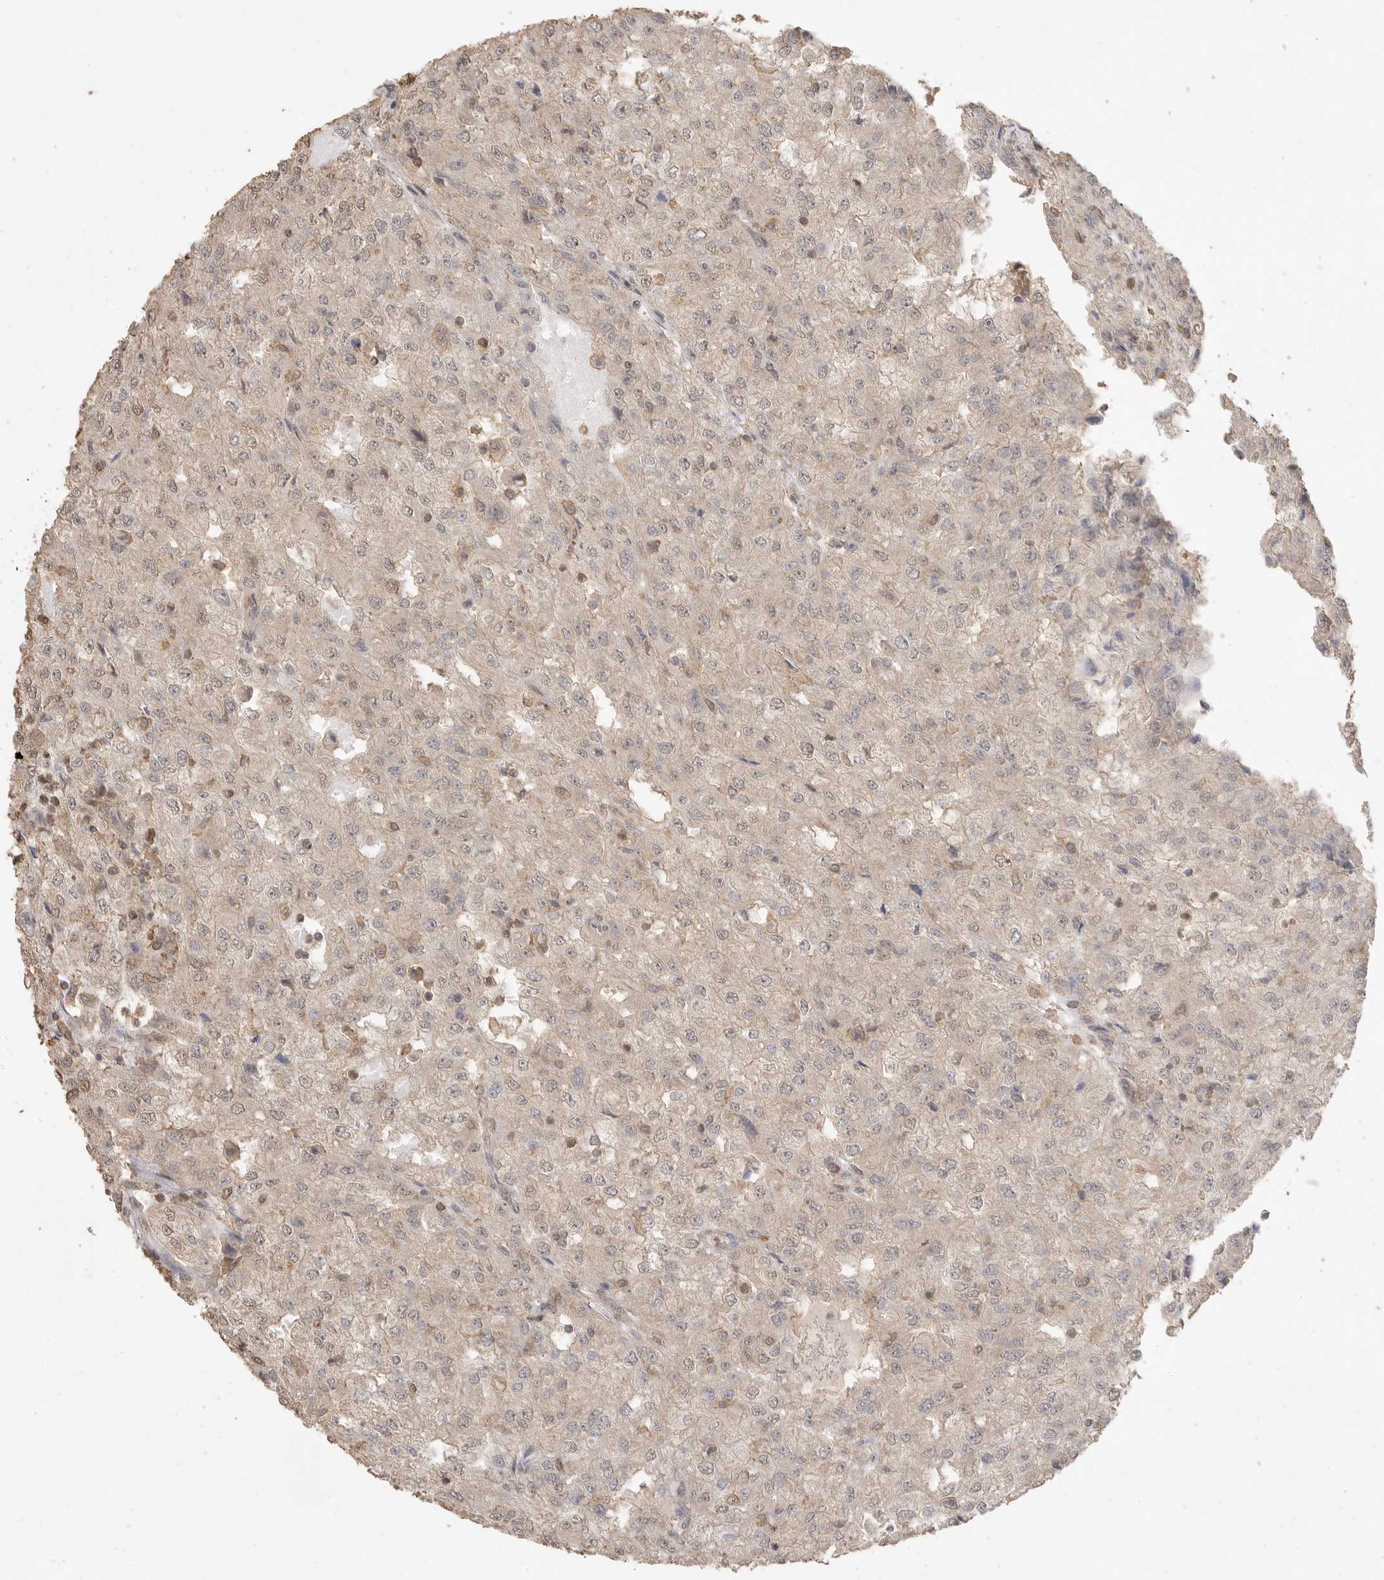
{"staining": {"intensity": "weak", "quantity": "<25%", "location": "nuclear"}, "tissue": "renal cancer", "cell_type": "Tumor cells", "image_type": "cancer", "snomed": [{"axis": "morphology", "description": "Adenocarcinoma, NOS"}, {"axis": "topography", "description": "Kidney"}], "caption": "Photomicrograph shows no protein staining in tumor cells of renal adenocarcinoma tissue. (DAB (3,3'-diaminobenzidine) IHC, high magnification).", "gene": "MAP2K1", "patient": {"sex": "female", "age": 54}}